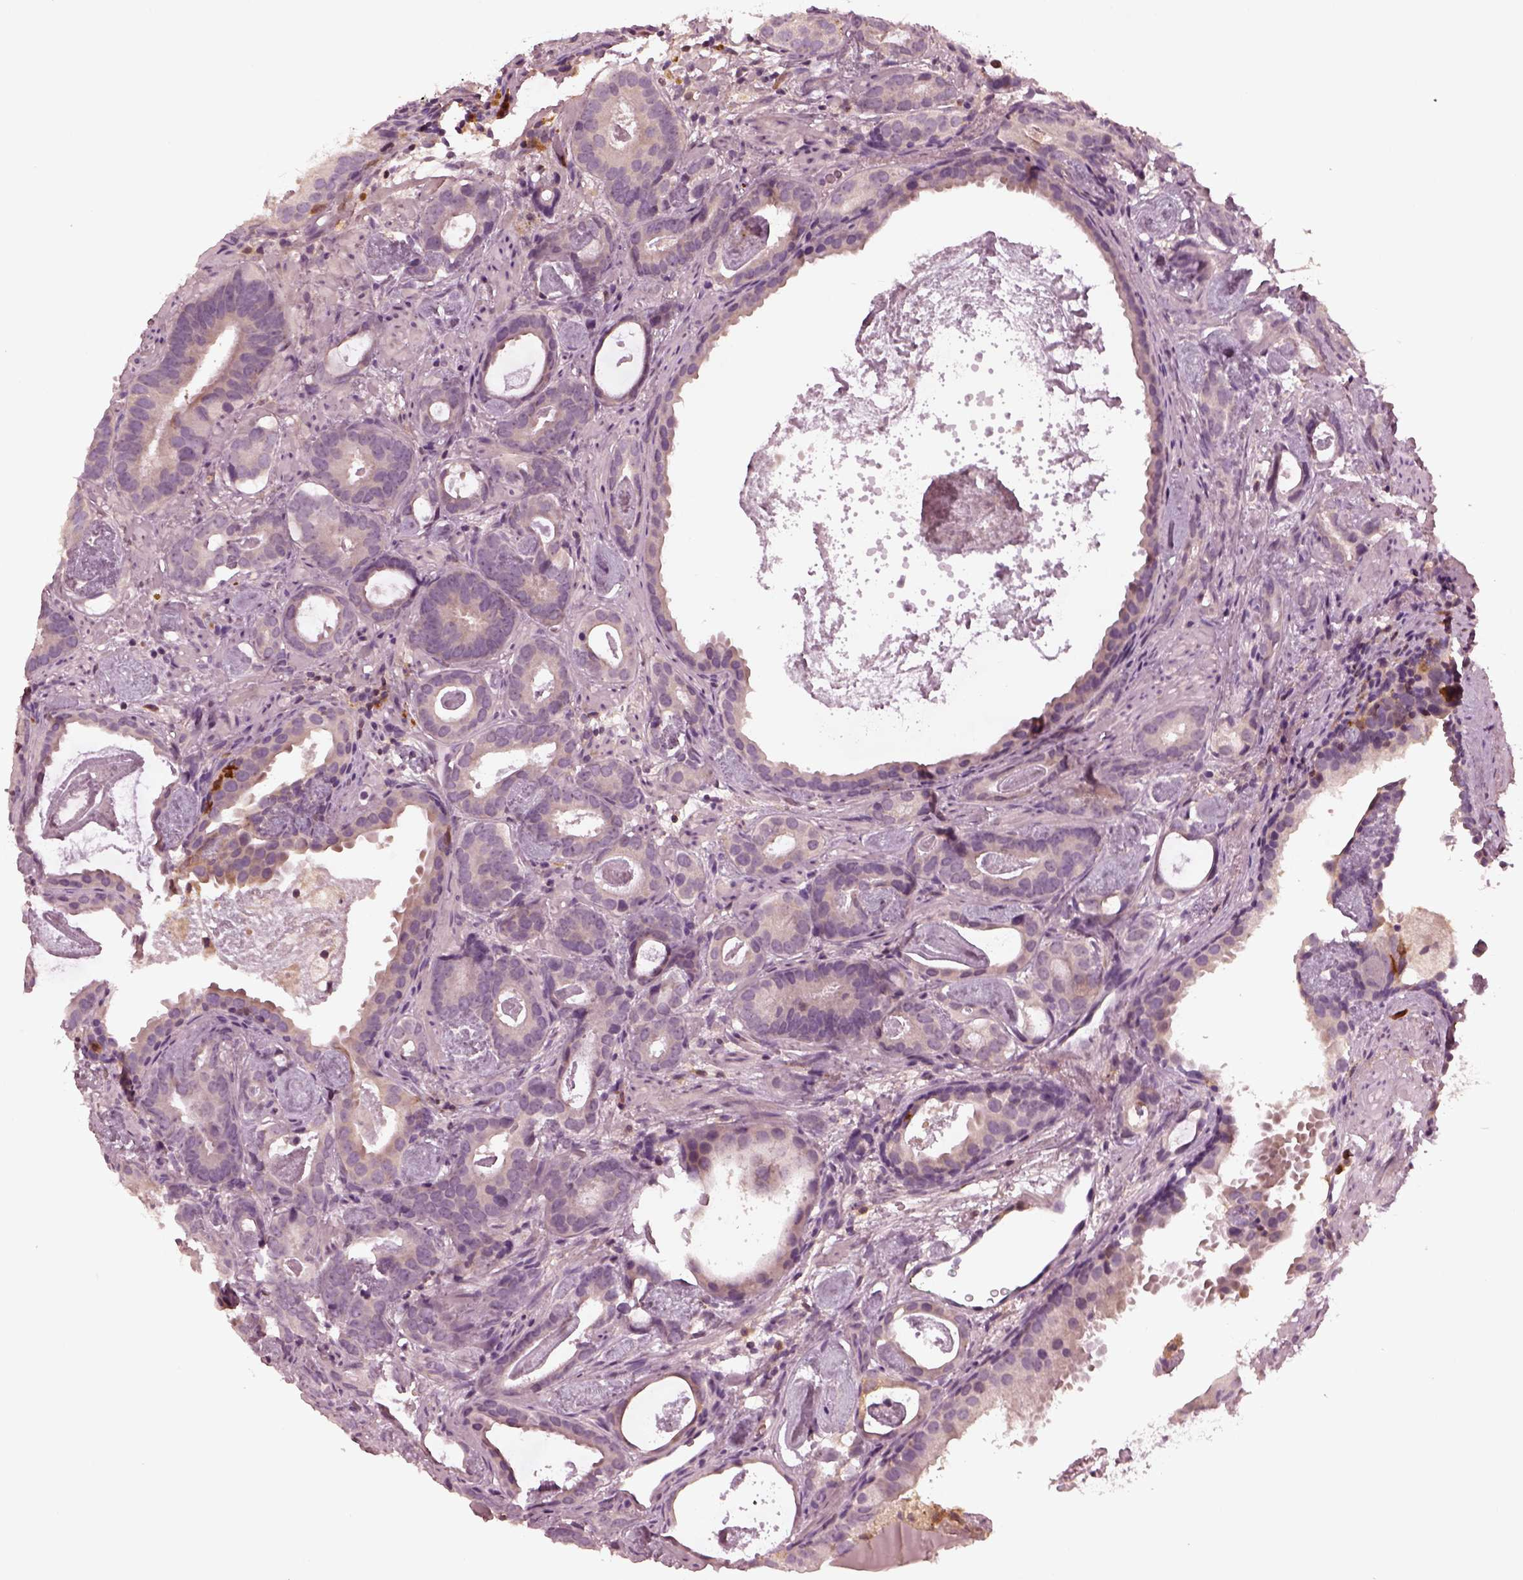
{"staining": {"intensity": "negative", "quantity": "none", "location": "none"}, "tissue": "prostate cancer", "cell_type": "Tumor cells", "image_type": "cancer", "snomed": [{"axis": "morphology", "description": "Adenocarcinoma, Low grade"}, {"axis": "topography", "description": "Prostate and seminal vesicle, NOS"}], "caption": "There is no significant staining in tumor cells of low-grade adenocarcinoma (prostate).", "gene": "PSTPIP2", "patient": {"sex": "male", "age": 71}}